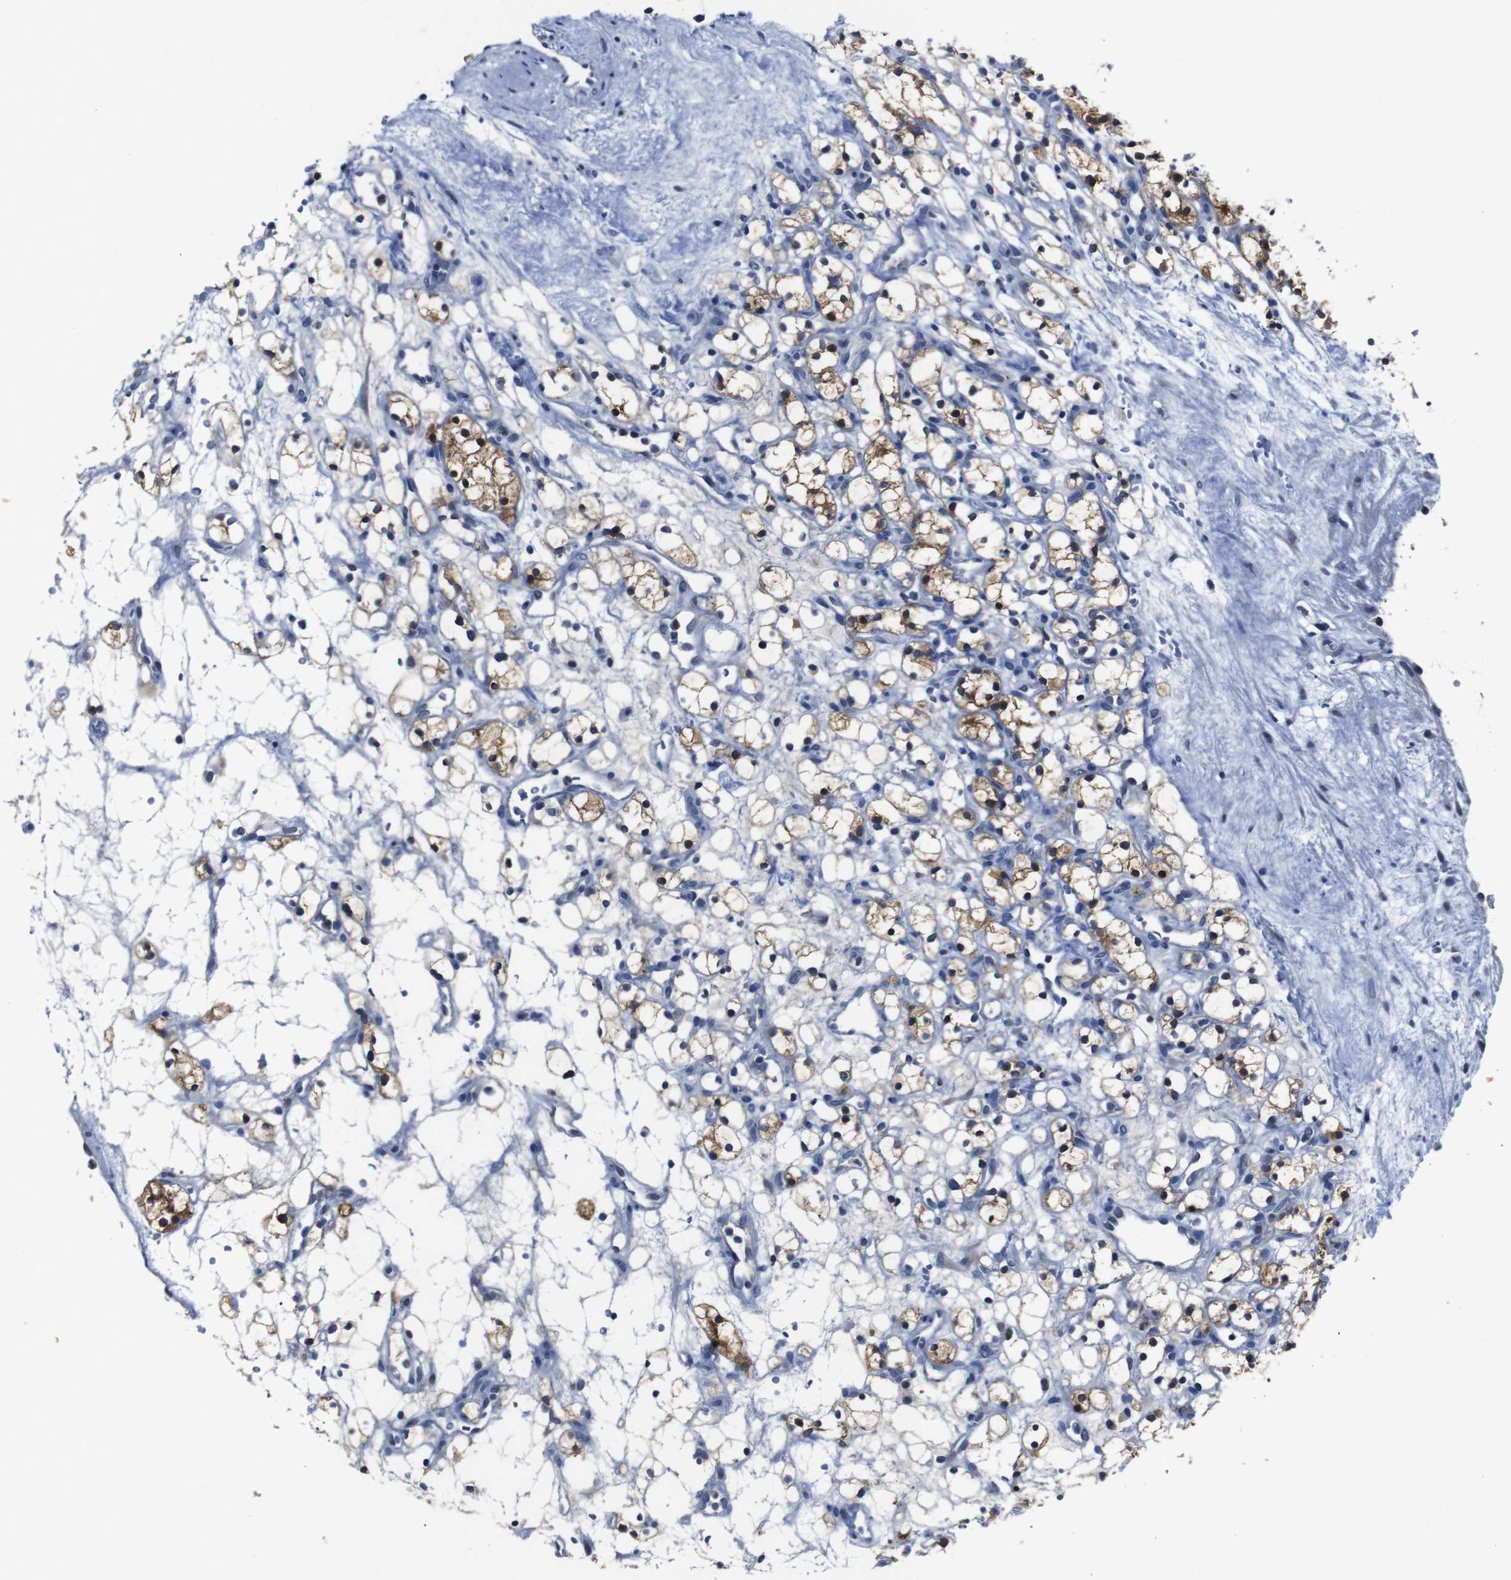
{"staining": {"intensity": "moderate", "quantity": "25%-75%", "location": "cytoplasmic/membranous"}, "tissue": "renal cancer", "cell_type": "Tumor cells", "image_type": "cancer", "snomed": [{"axis": "morphology", "description": "Adenocarcinoma, NOS"}, {"axis": "topography", "description": "Kidney"}], "caption": "Immunohistochemical staining of adenocarcinoma (renal) exhibits moderate cytoplasmic/membranous protein staining in approximately 25%-75% of tumor cells.", "gene": "SEMA4B", "patient": {"sex": "female", "age": 60}}